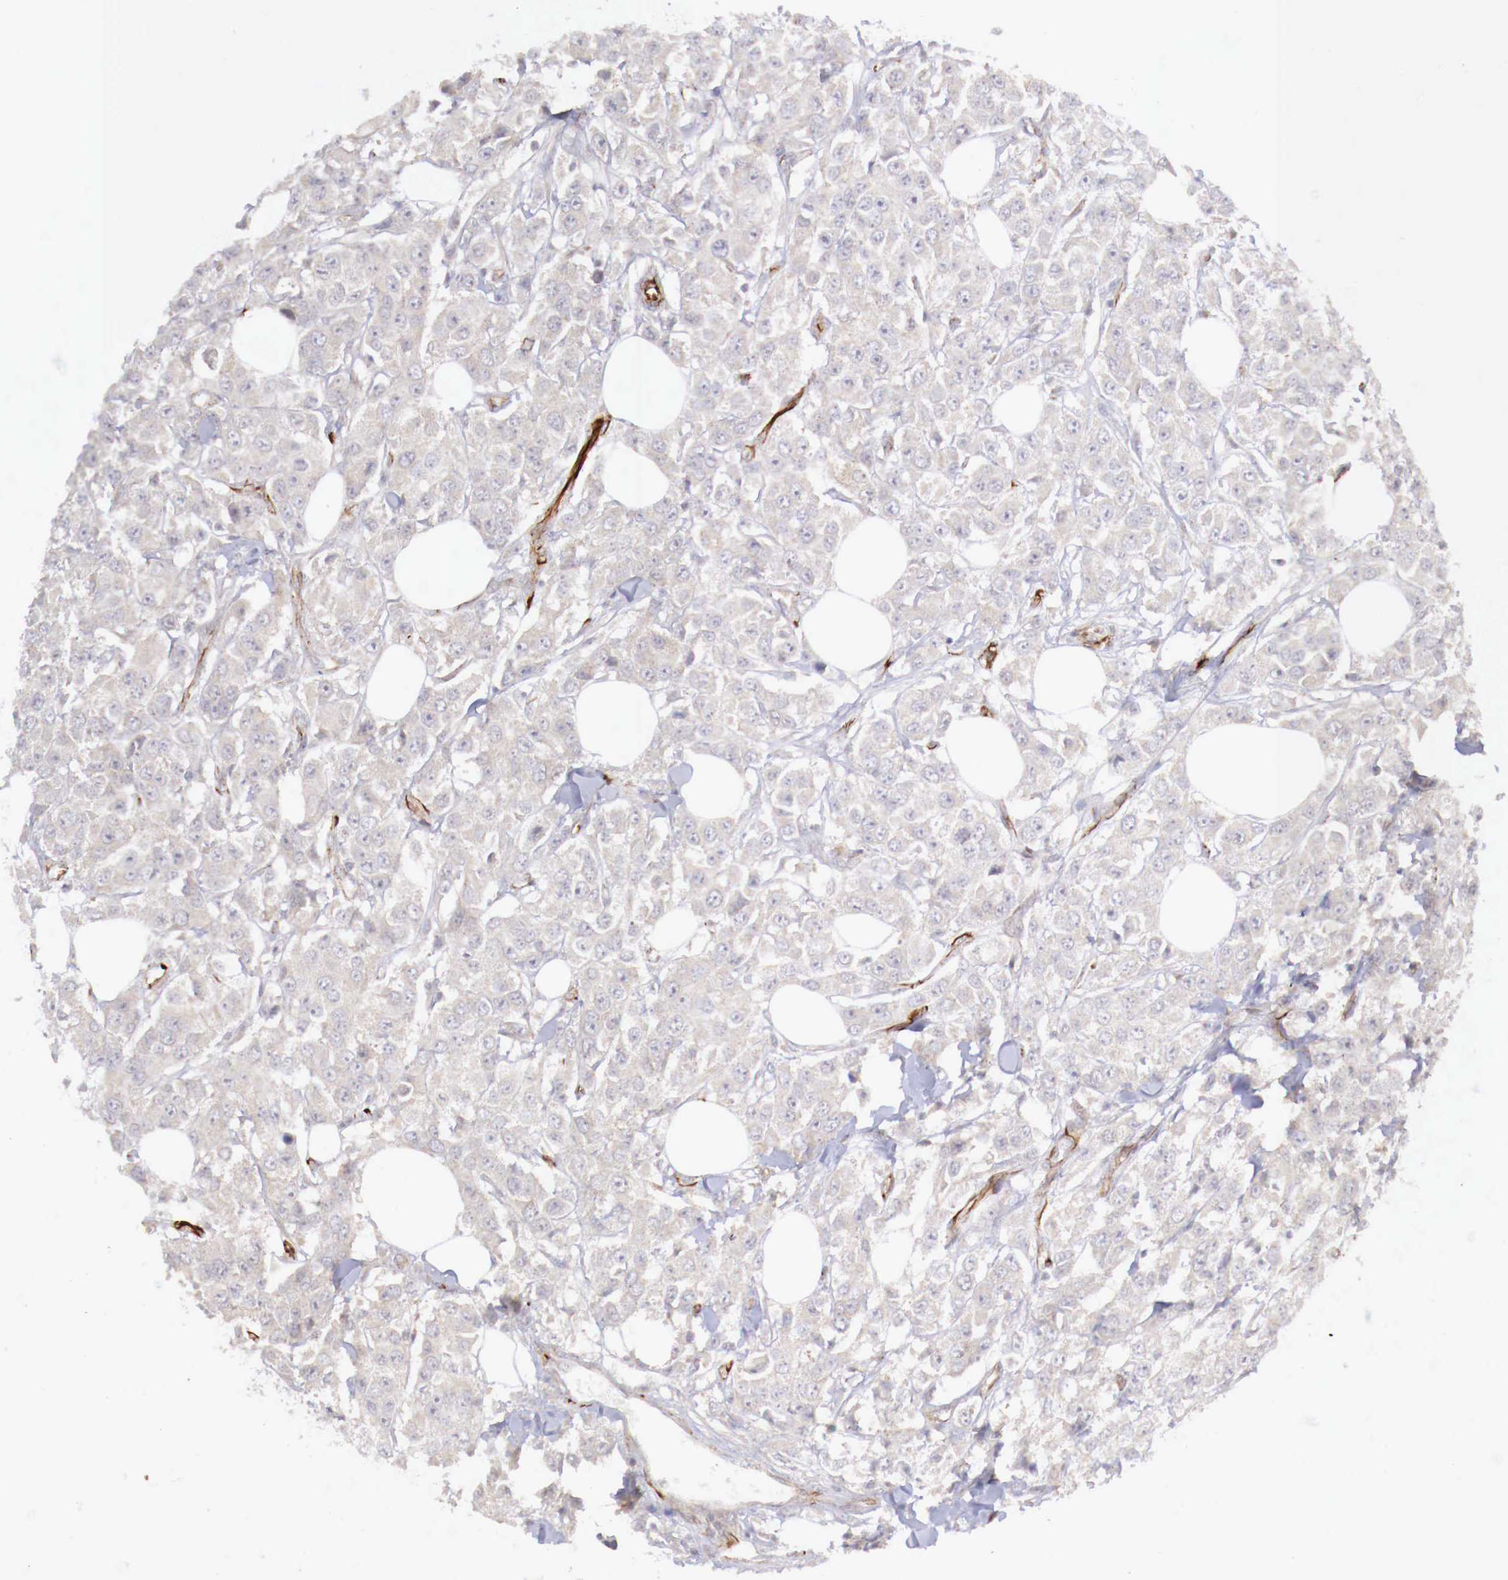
{"staining": {"intensity": "negative", "quantity": "none", "location": "none"}, "tissue": "breast cancer", "cell_type": "Tumor cells", "image_type": "cancer", "snomed": [{"axis": "morphology", "description": "Duct carcinoma"}, {"axis": "topography", "description": "Breast"}], "caption": "This is an IHC histopathology image of human breast intraductal carcinoma. There is no expression in tumor cells.", "gene": "WT1", "patient": {"sex": "female", "age": 58}}